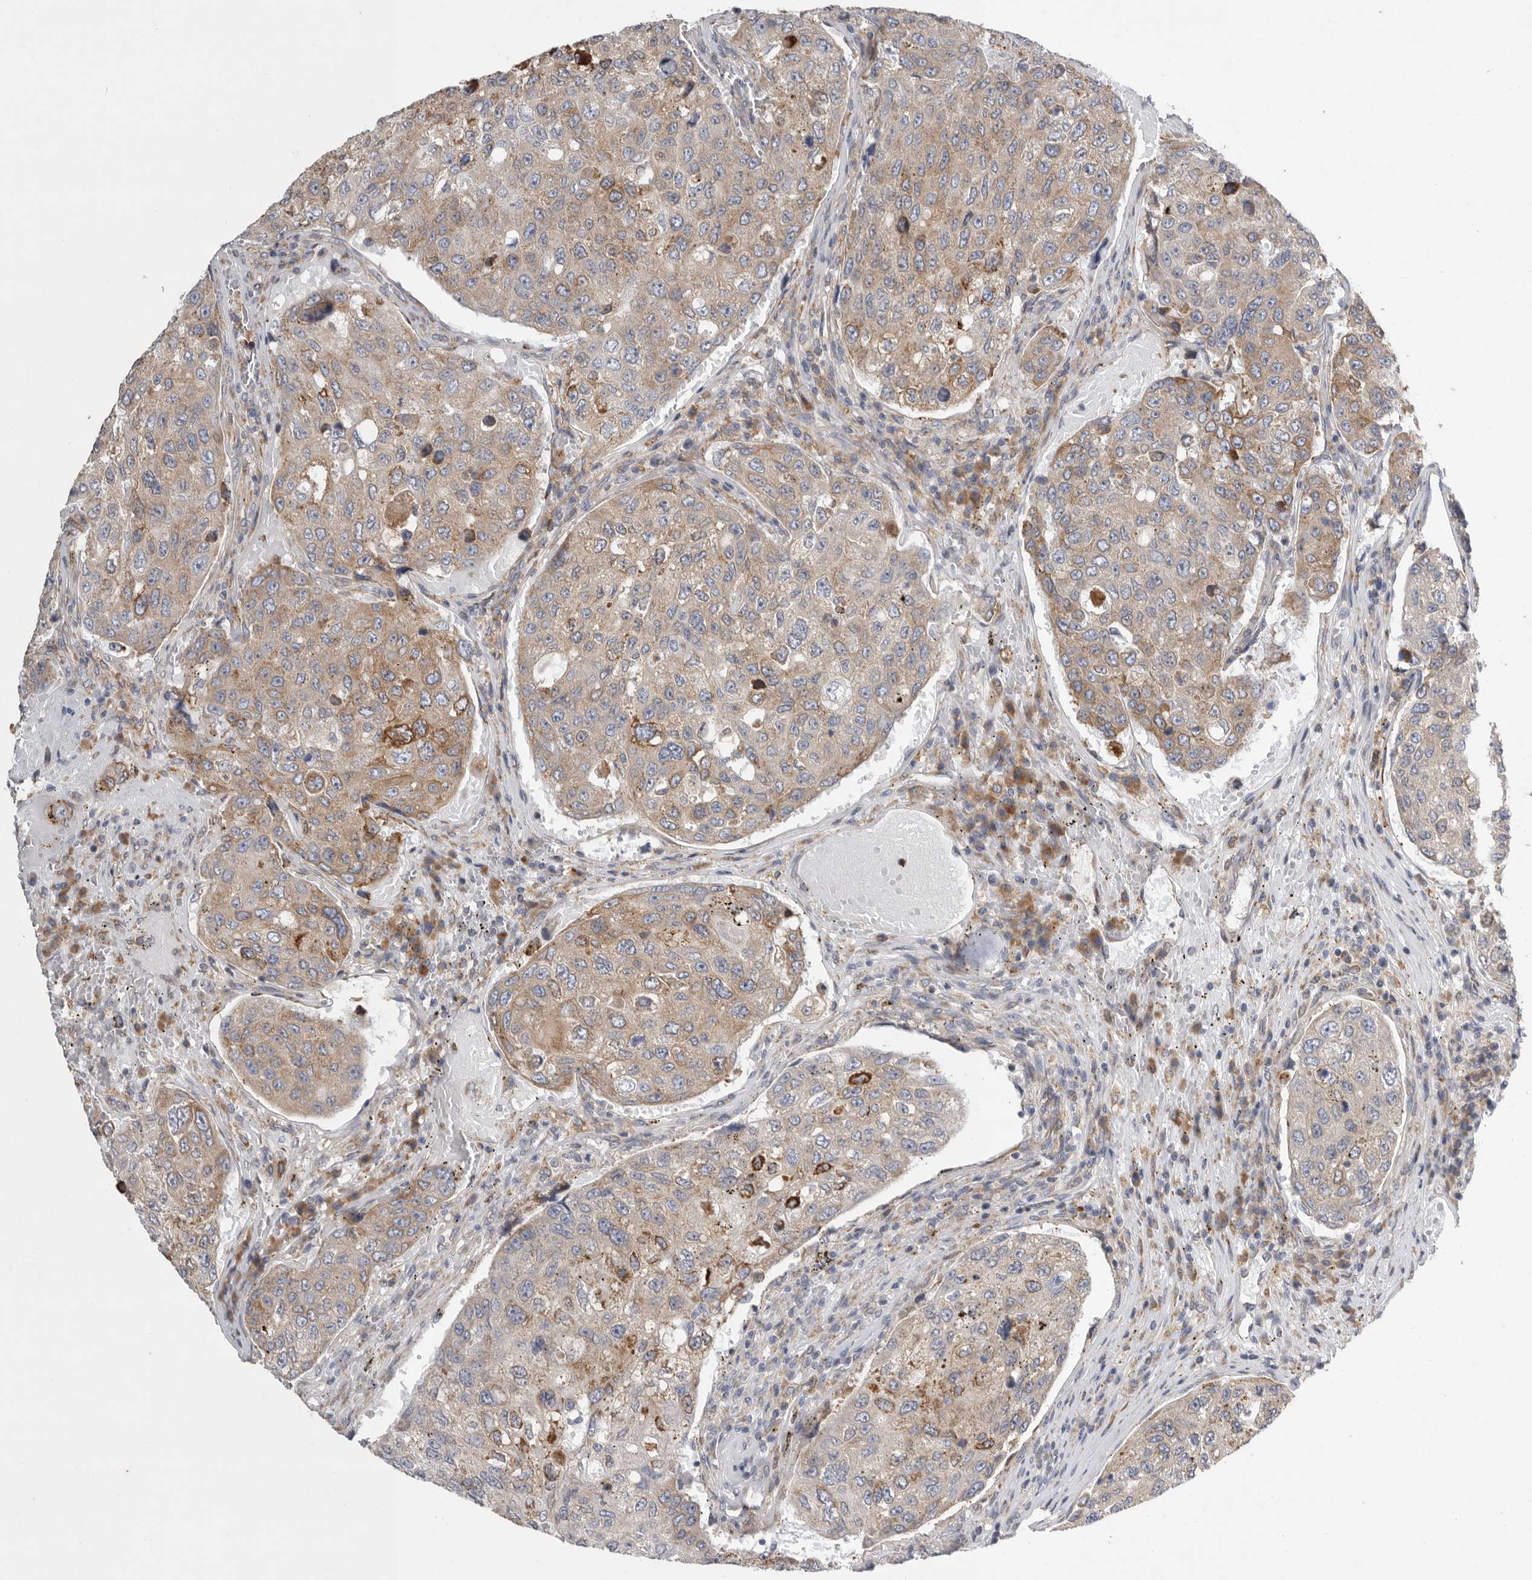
{"staining": {"intensity": "moderate", "quantity": "25%-75%", "location": "cytoplasmic/membranous"}, "tissue": "urothelial cancer", "cell_type": "Tumor cells", "image_type": "cancer", "snomed": [{"axis": "morphology", "description": "Urothelial carcinoma, High grade"}, {"axis": "topography", "description": "Lymph node"}, {"axis": "topography", "description": "Urinary bladder"}], "caption": "The image reveals a brown stain indicating the presence of a protein in the cytoplasmic/membranous of tumor cells in urothelial cancer.", "gene": "GANAB", "patient": {"sex": "male", "age": 51}}